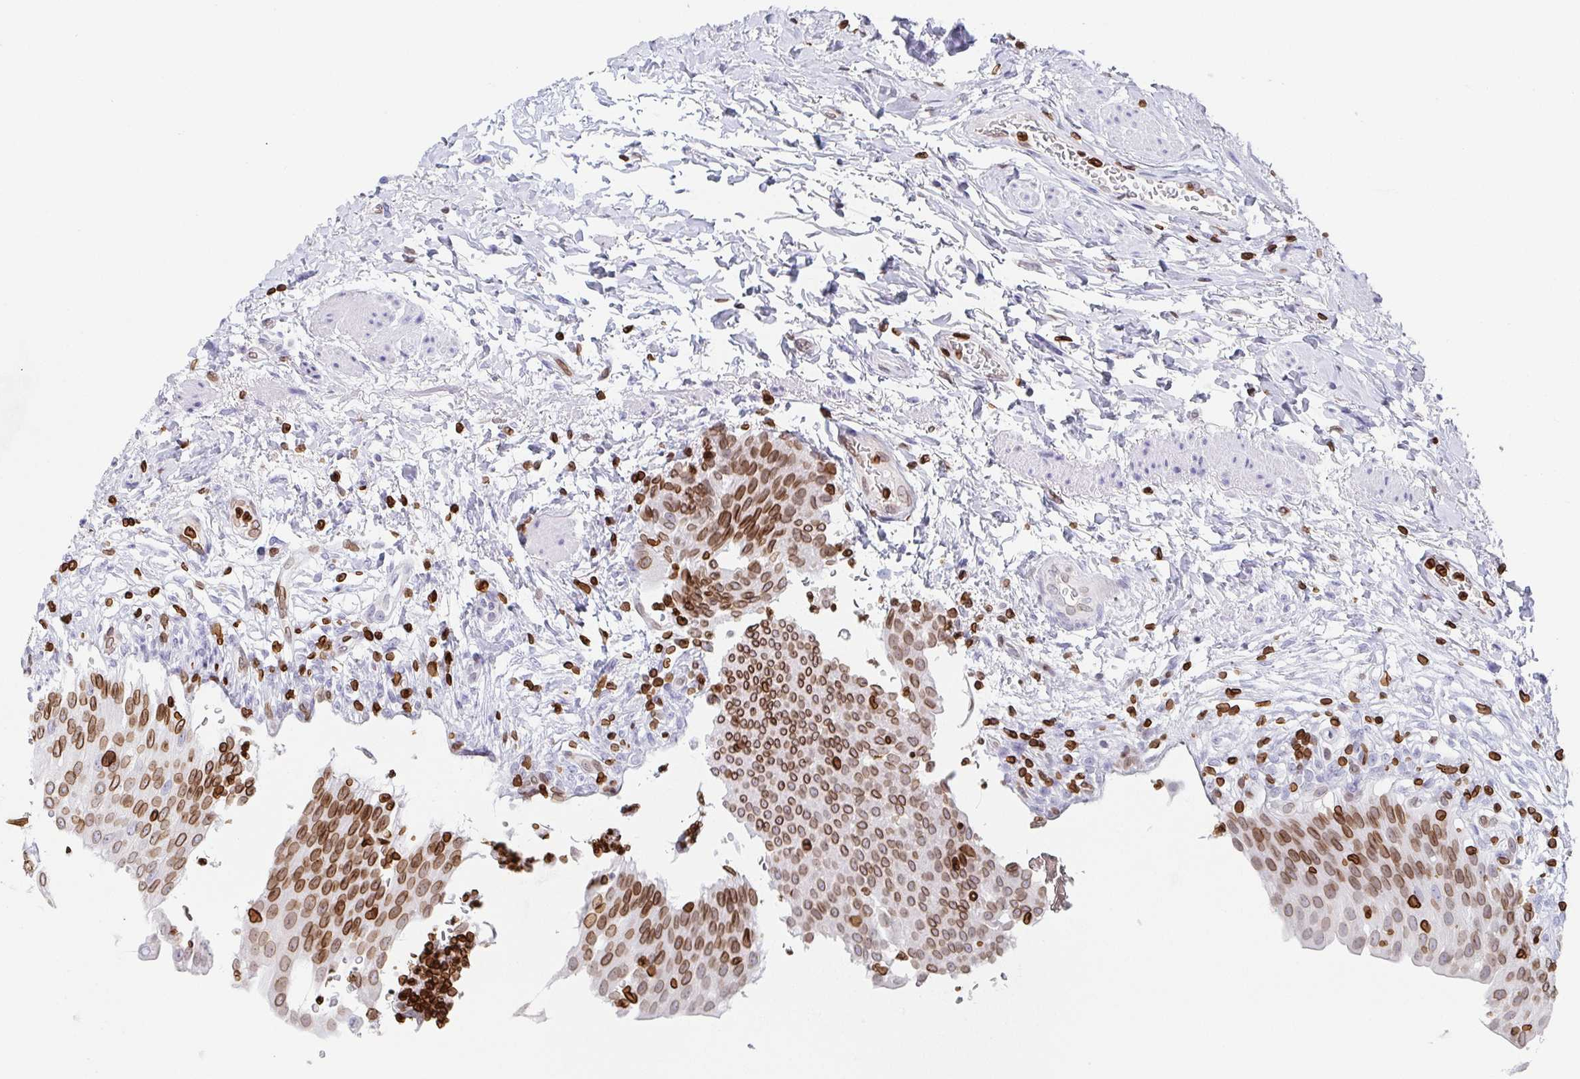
{"staining": {"intensity": "moderate", "quantity": ">75%", "location": "cytoplasmic/membranous,nuclear"}, "tissue": "urinary bladder", "cell_type": "Urothelial cells", "image_type": "normal", "snomed": [{"axis": "morphology", "description": "Normal tissue, NOS"}, {"axis": "topography", "description": "Urinary bladder"}, {"axis": "topography", "description": "Peripheral nerve tissue"}], "caption": "A histopathology image of urinary bladder stained for a protein shows moderate cytoplasmic/membranous,nuclear brown staining in urothelial cells.", "gene": "BTBD7", "patient": {"sex": "female", "age": 60}}